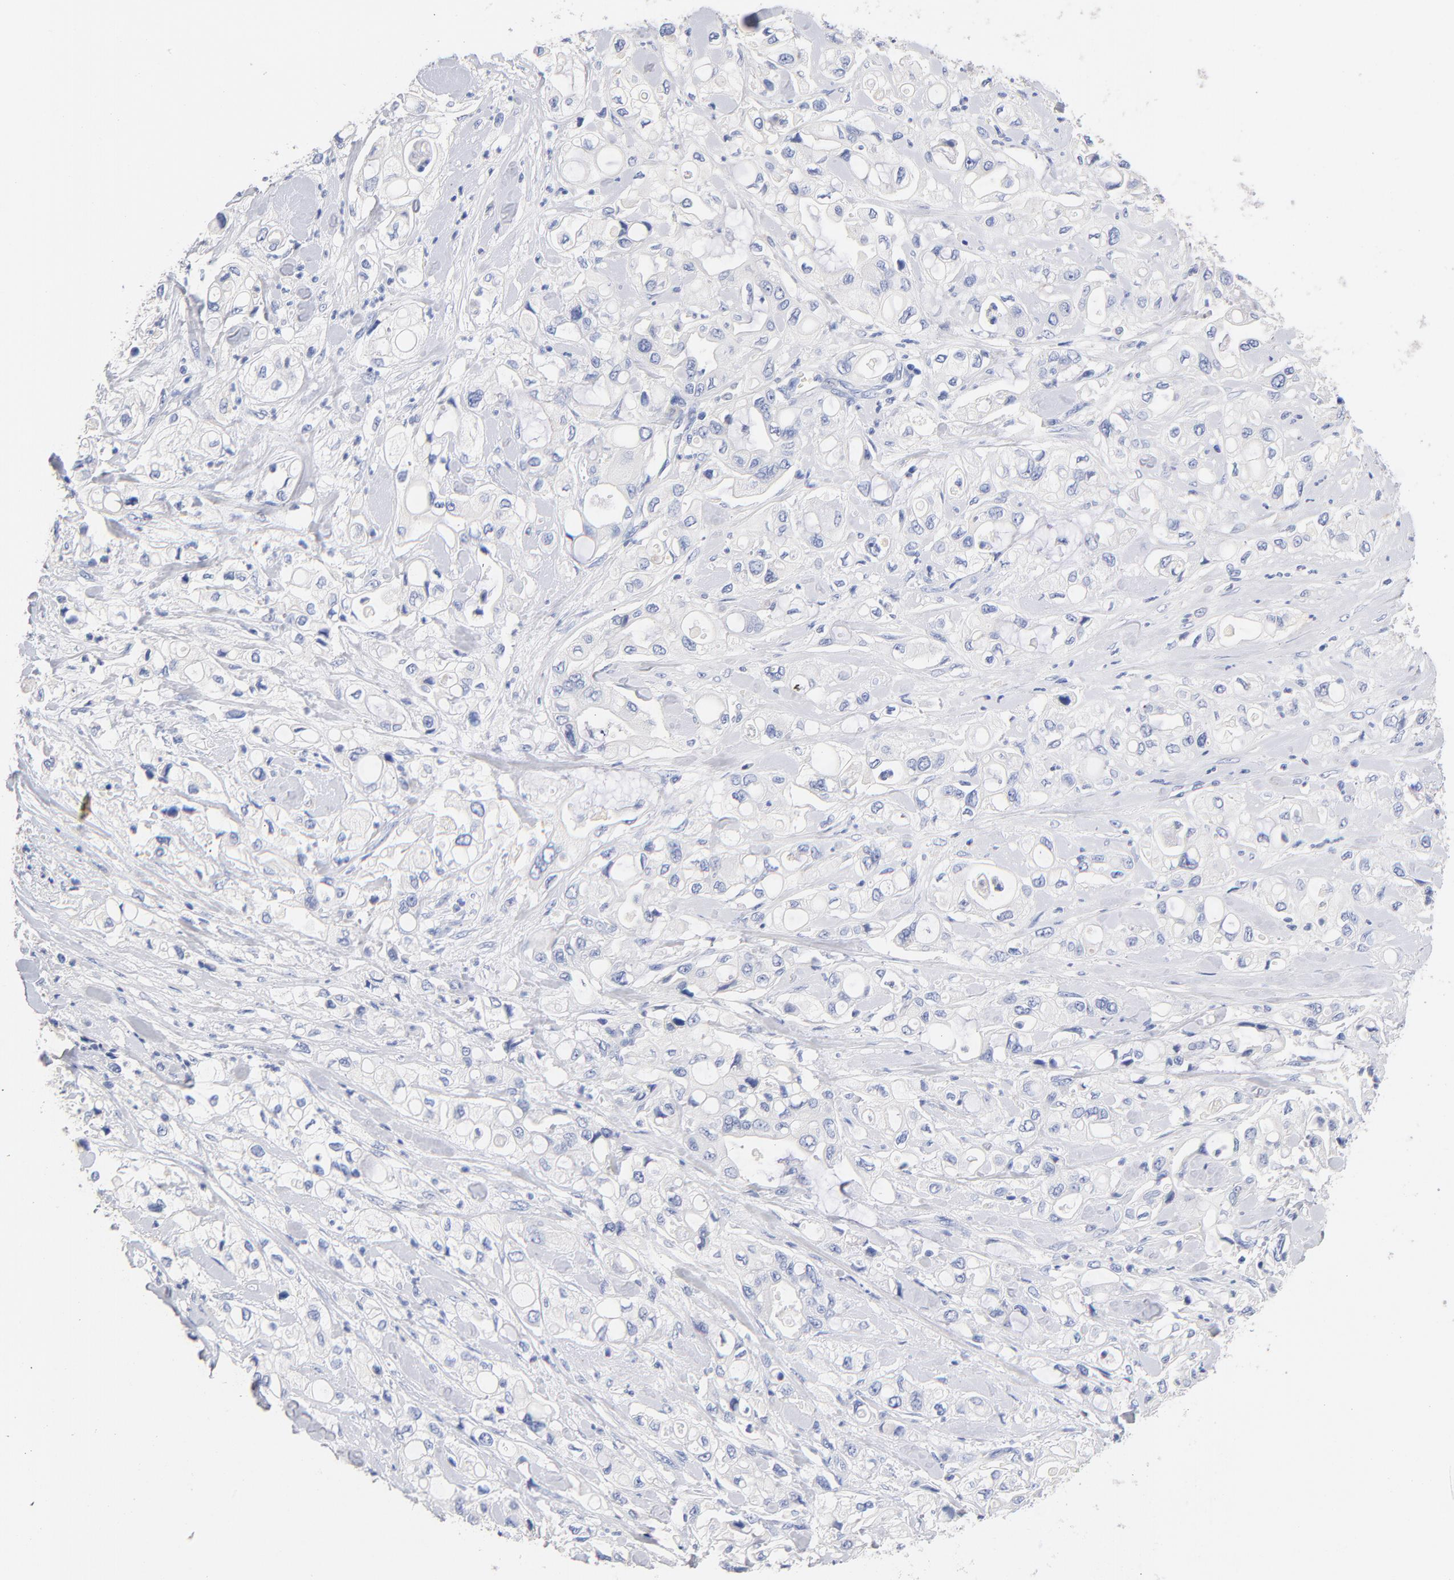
{"staining": {"intensity": "negative", "quantity": "none", "location": "none"}, "tissue": "pancreatic cancer", "cell_type": "Tumor cells", "image_type": "cancer", "snomed": [{"axis": "morphology", "description": "Adenocarcinoma, NOS"}, {"axis": "topography", "description": "Pancreas"}], "caption": "The immunohistochemistry (IHC) histopathology image has no significant expression in tumor cells of pancreatic cancer (adenocarcinoma) tissue.", "gene": "CPS1", "patient": {"sex": "male", "age": 70}}